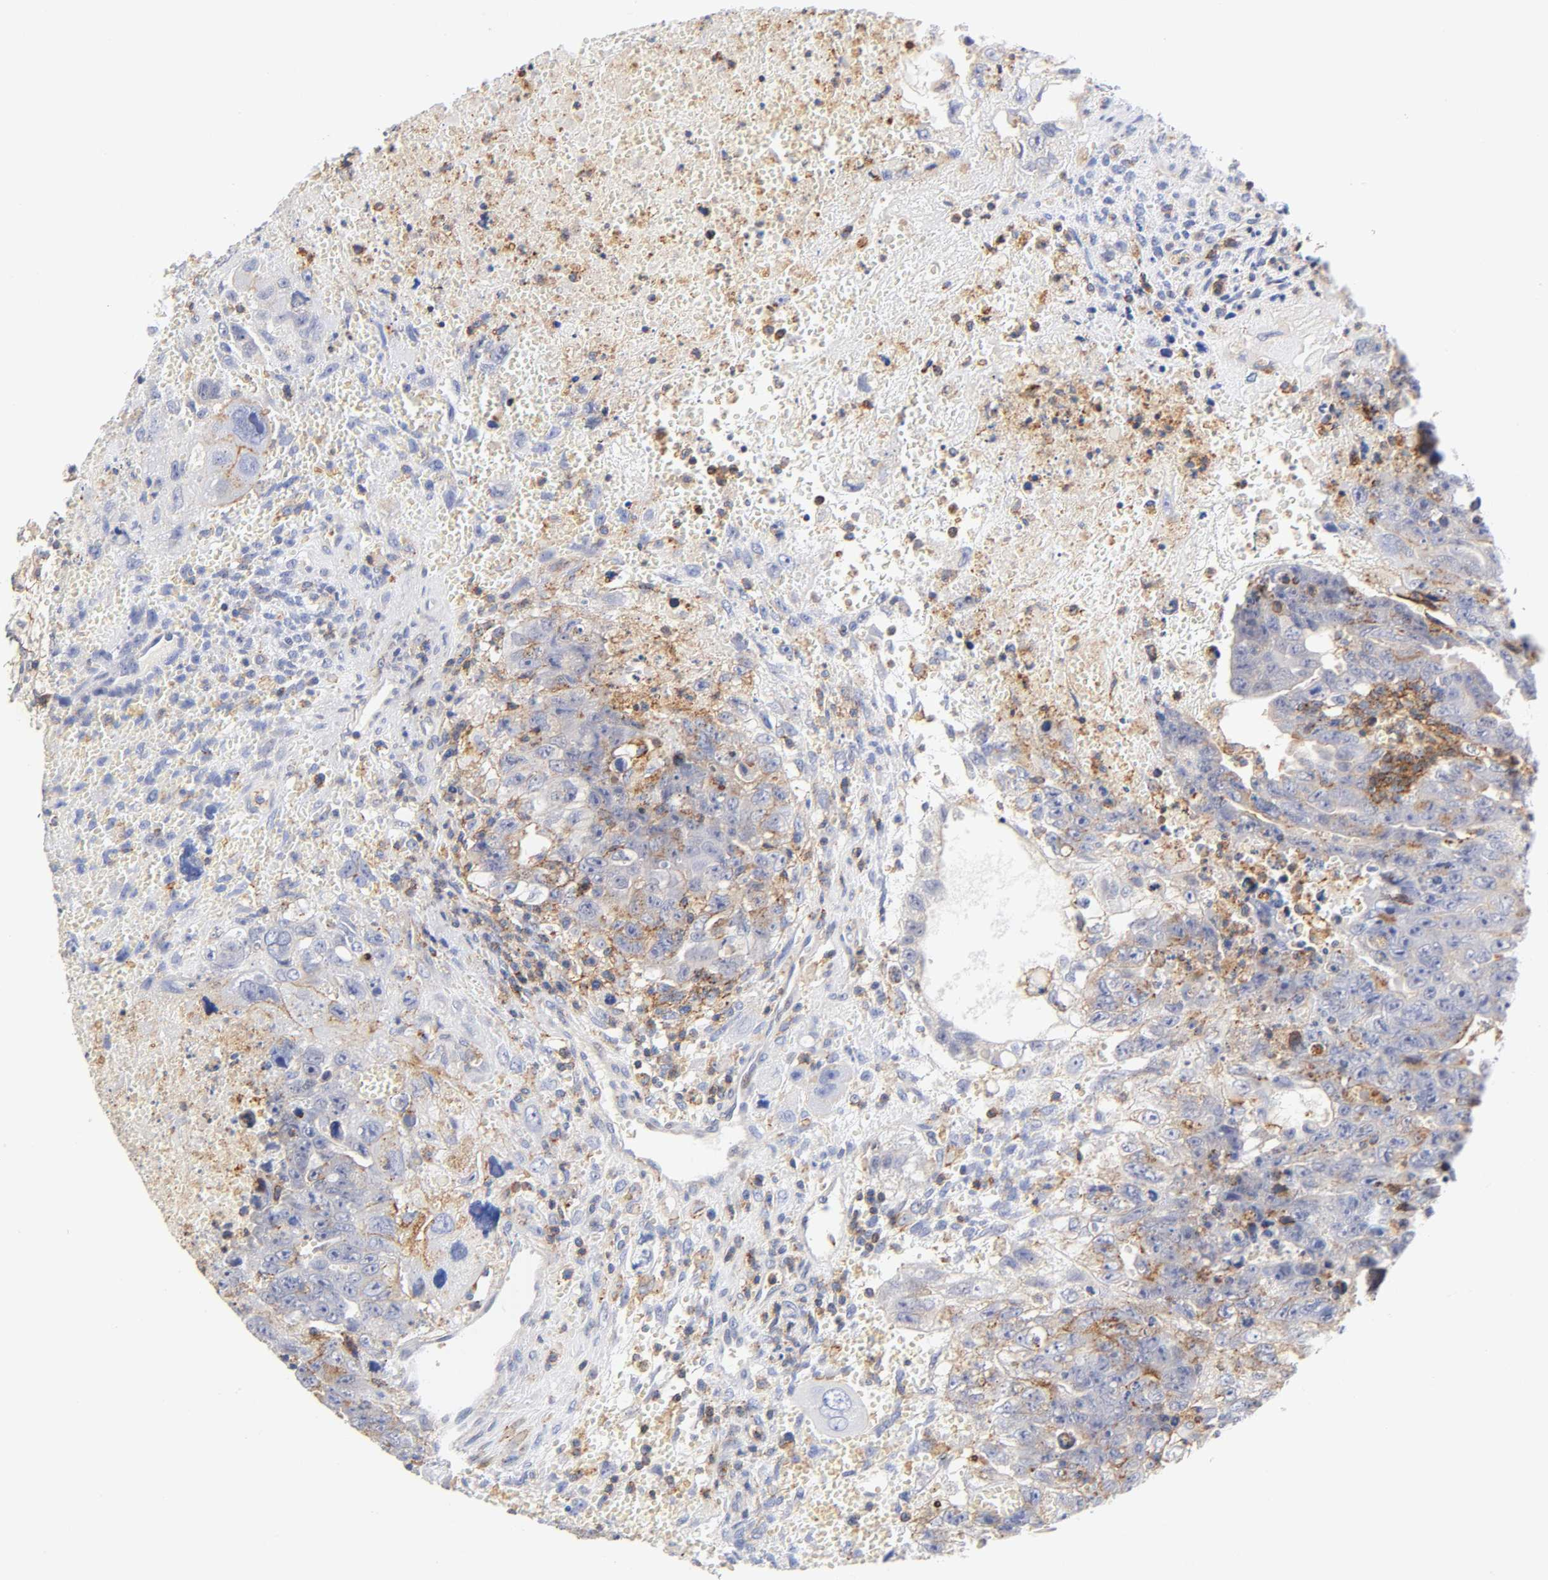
{"staining": {"intensity": "negative", "quantity": "none", "location": "none"}, "tissue": "testis cancer", "cell_type": "Tumor cells", "image_type": "cancer", "snomed": [{"axis": "morphology", "description": "Carcinoma, Embryonal, NOS"}, {"axis": "topography", "description": "Testis"}], "caption": "Immunohistochemistry (IHC) micrograph of human testis cancer (embryonal carcinoma) stained for a protein (brown), which exhibits no staining in tumor cells.", "gene": "ANXA7", "patient": {"sex": "male", "age": 28}}